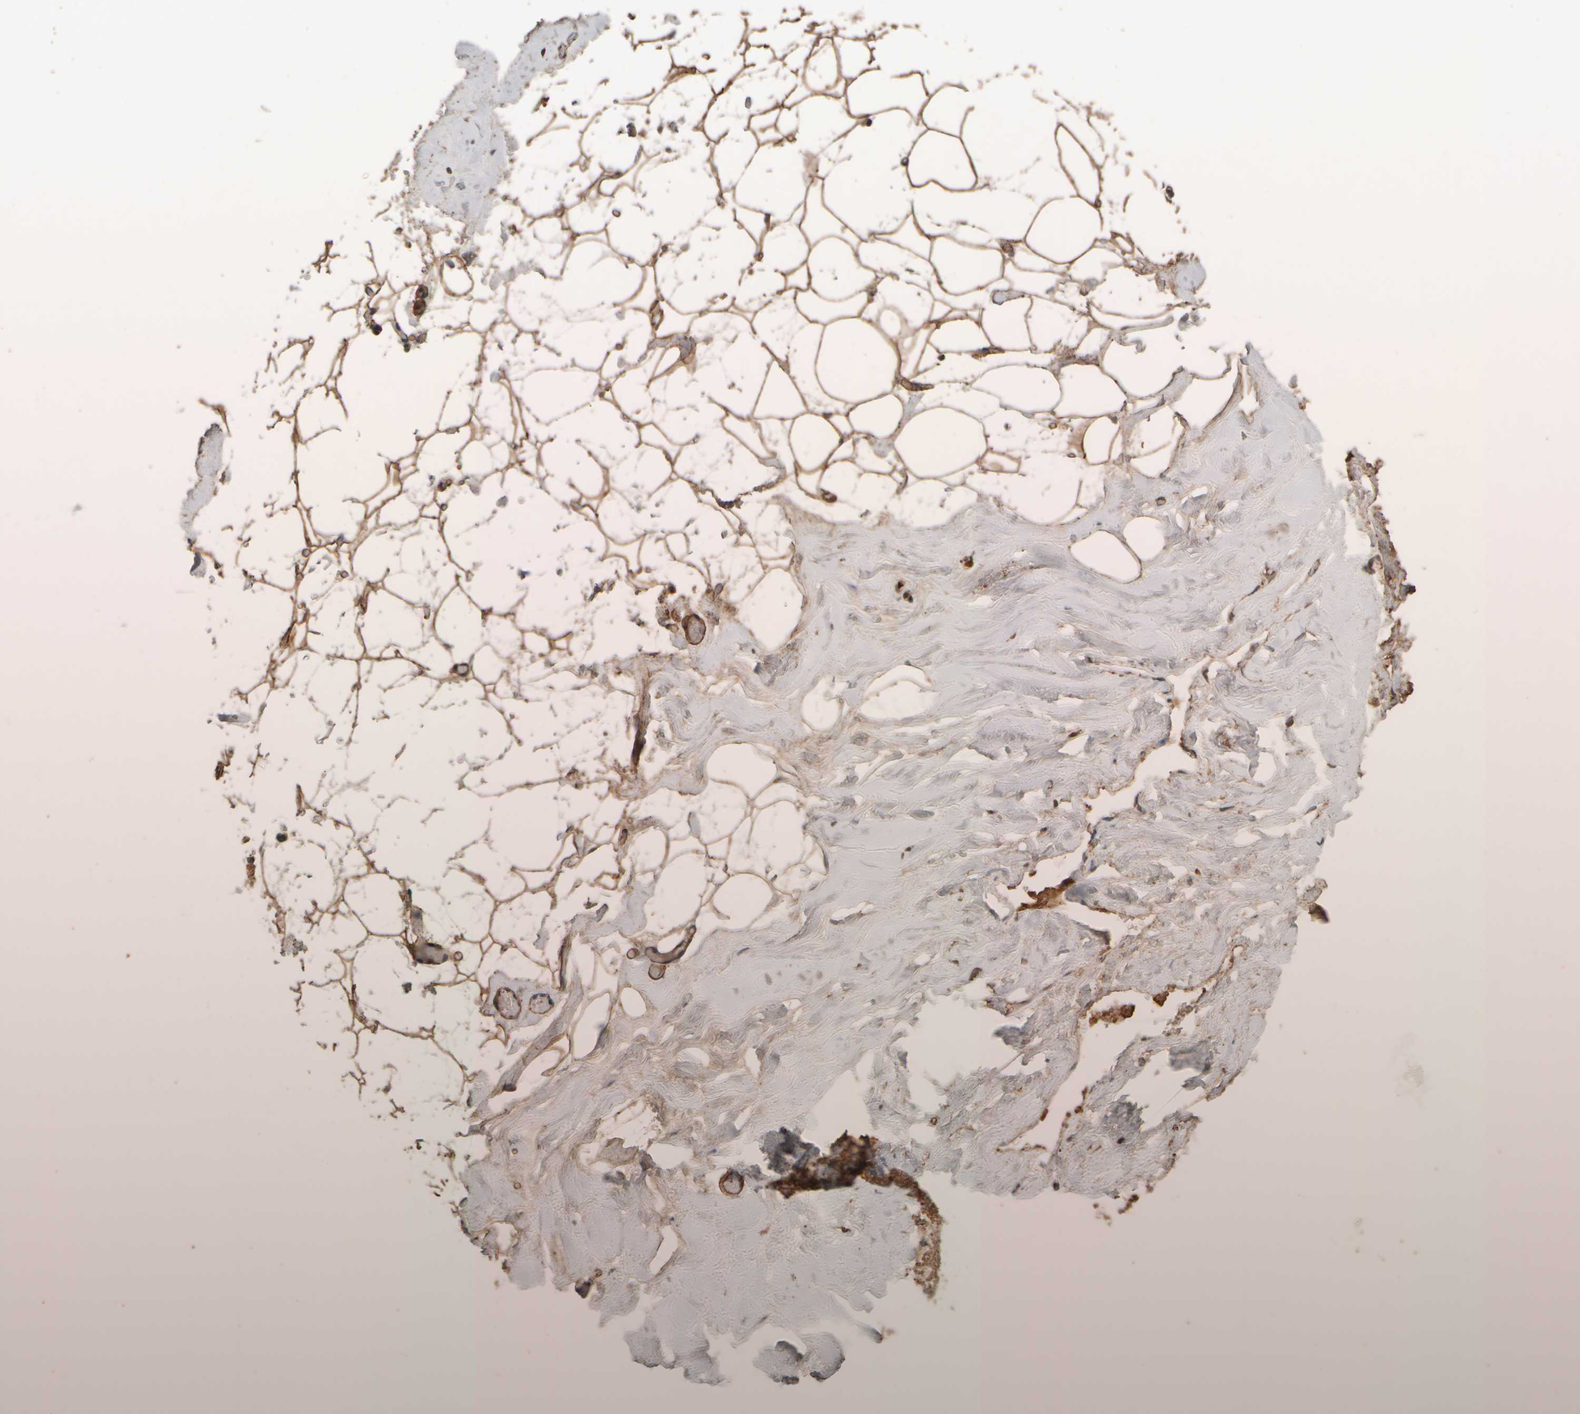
{"staining": {"intensity": "strong", "quantity": ">75%", "location": "cytoplasmic/membranous"}, "tissue": "adipose tissue", "cell_type": "Adipocytes", "image_type": "normal", "snomed": [{"axis": "morphology", "description": "Normal tissue, NOS"}, {"axis": "morphology", "description": "Fibrosis, NOS"}, {"axis": "topography", "description": "Breast"}, {"axis": "topography", "description": "Adipose tissue"}], "caption": "About >75% of adipocytes in unremarkable adipose tissue show strong cytoplasmic/membranous protein staining as visualized by brown immunohistochemical staining.", "gene": "SPHK1", "patient": {"sex": "female", "age": 39}}